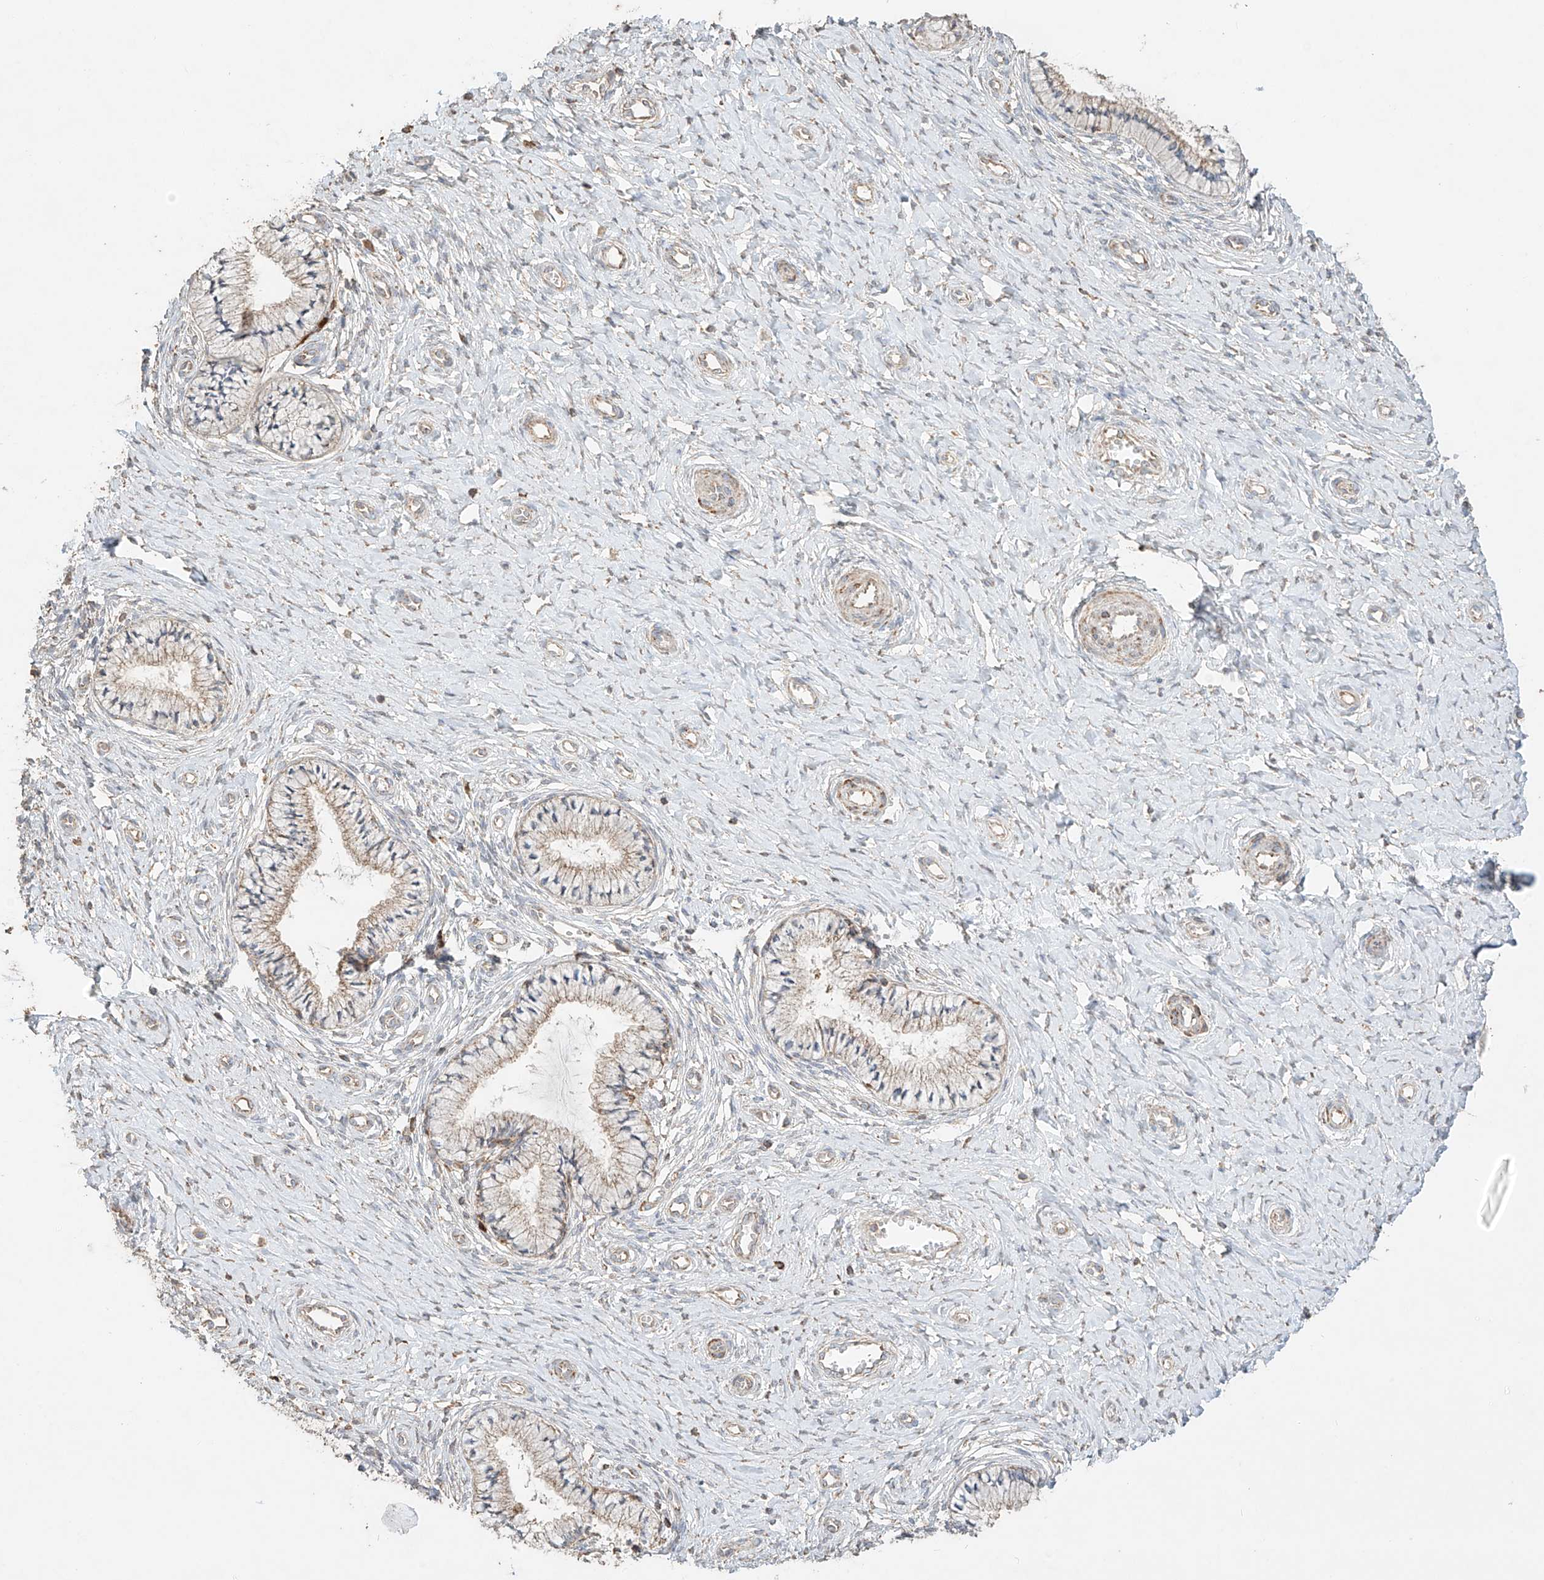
{"staining": {"intensity": "moderate", "quantity": "25%-75%", "location": "cytoplasmic/membranous"}, "tissue": "cervix", "cell_type": "Glandular cells", "image_type": "normal", "snomed": [{"axis": "morphology", "description": "Normal tissue, NOS"}, {"axis": "topography", "description": "Cervix"}], "caption": "IHC of benign human cervix shows medium levels of moderate cytoplasmic/membranous staining in approximately 25%-75% of glandular cells.", "gene": "COLGALT2", "patient": {"sex": "female", "age": 36}}